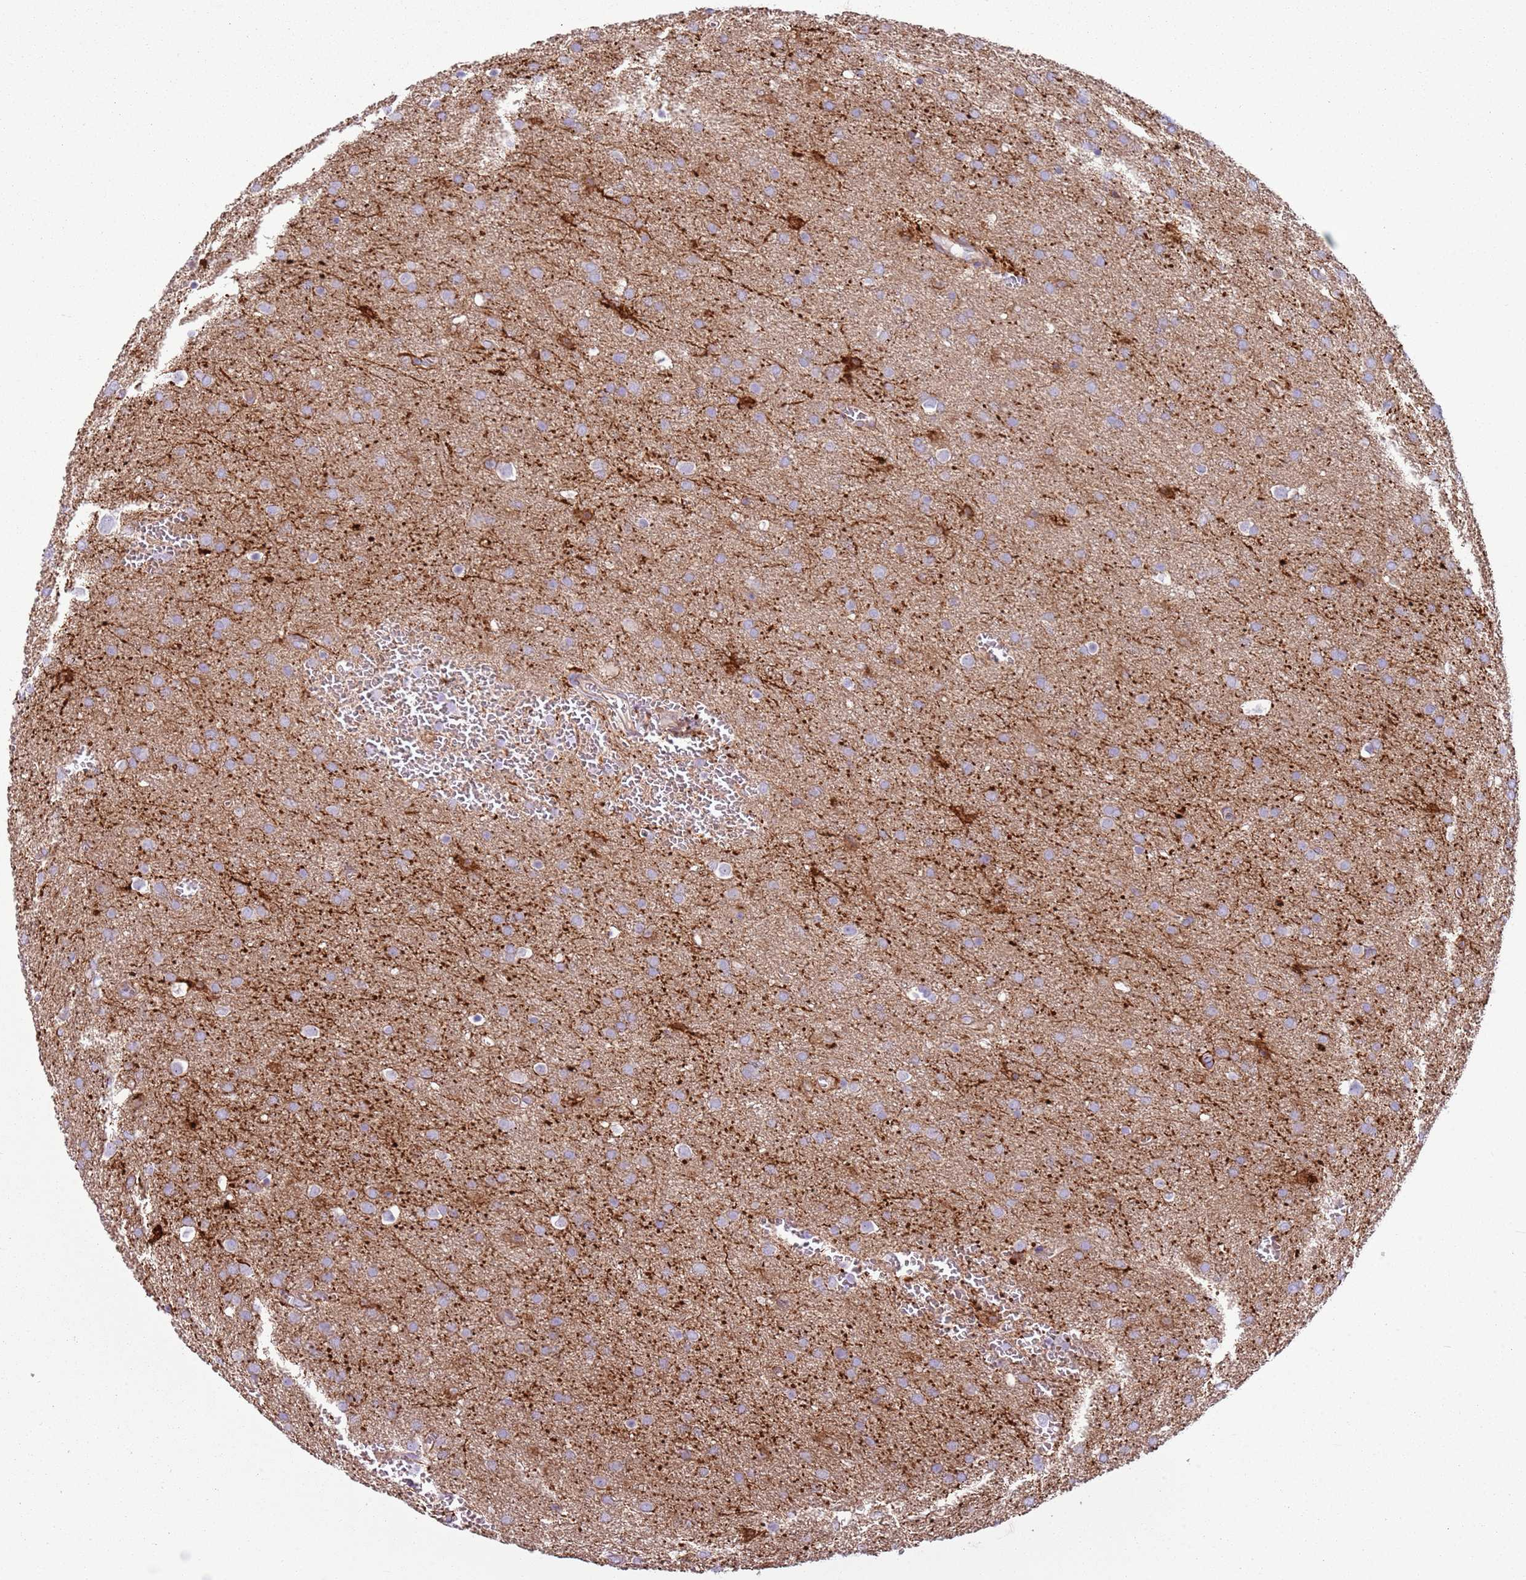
{"staining": {"intensity": "weak", "quantity": "25%-75%", "location": "cytoplasmic/membranous"}, "tissue": "glioma", "cell_type": "Tumor cells", "image_type": "cancer", "snomed": [{"axis": "morphology", "description": "Glioma, malignant, Low grade"}, {"axis": "topography", "description": "Brain"}], "caption": "Glioma was stained to show a protein in brown. There is low levels of weak cytoplasmic/membranous staining in about 25%-75% of tumor cells. Using DAB (3,3'-diaminobenzidine) (brown) and hematoxylin (blue) stains, captured at high magnification using brightfield microscopy.", "gene": "GNAI3", "patient": {"sex": "female", "age": 32}}